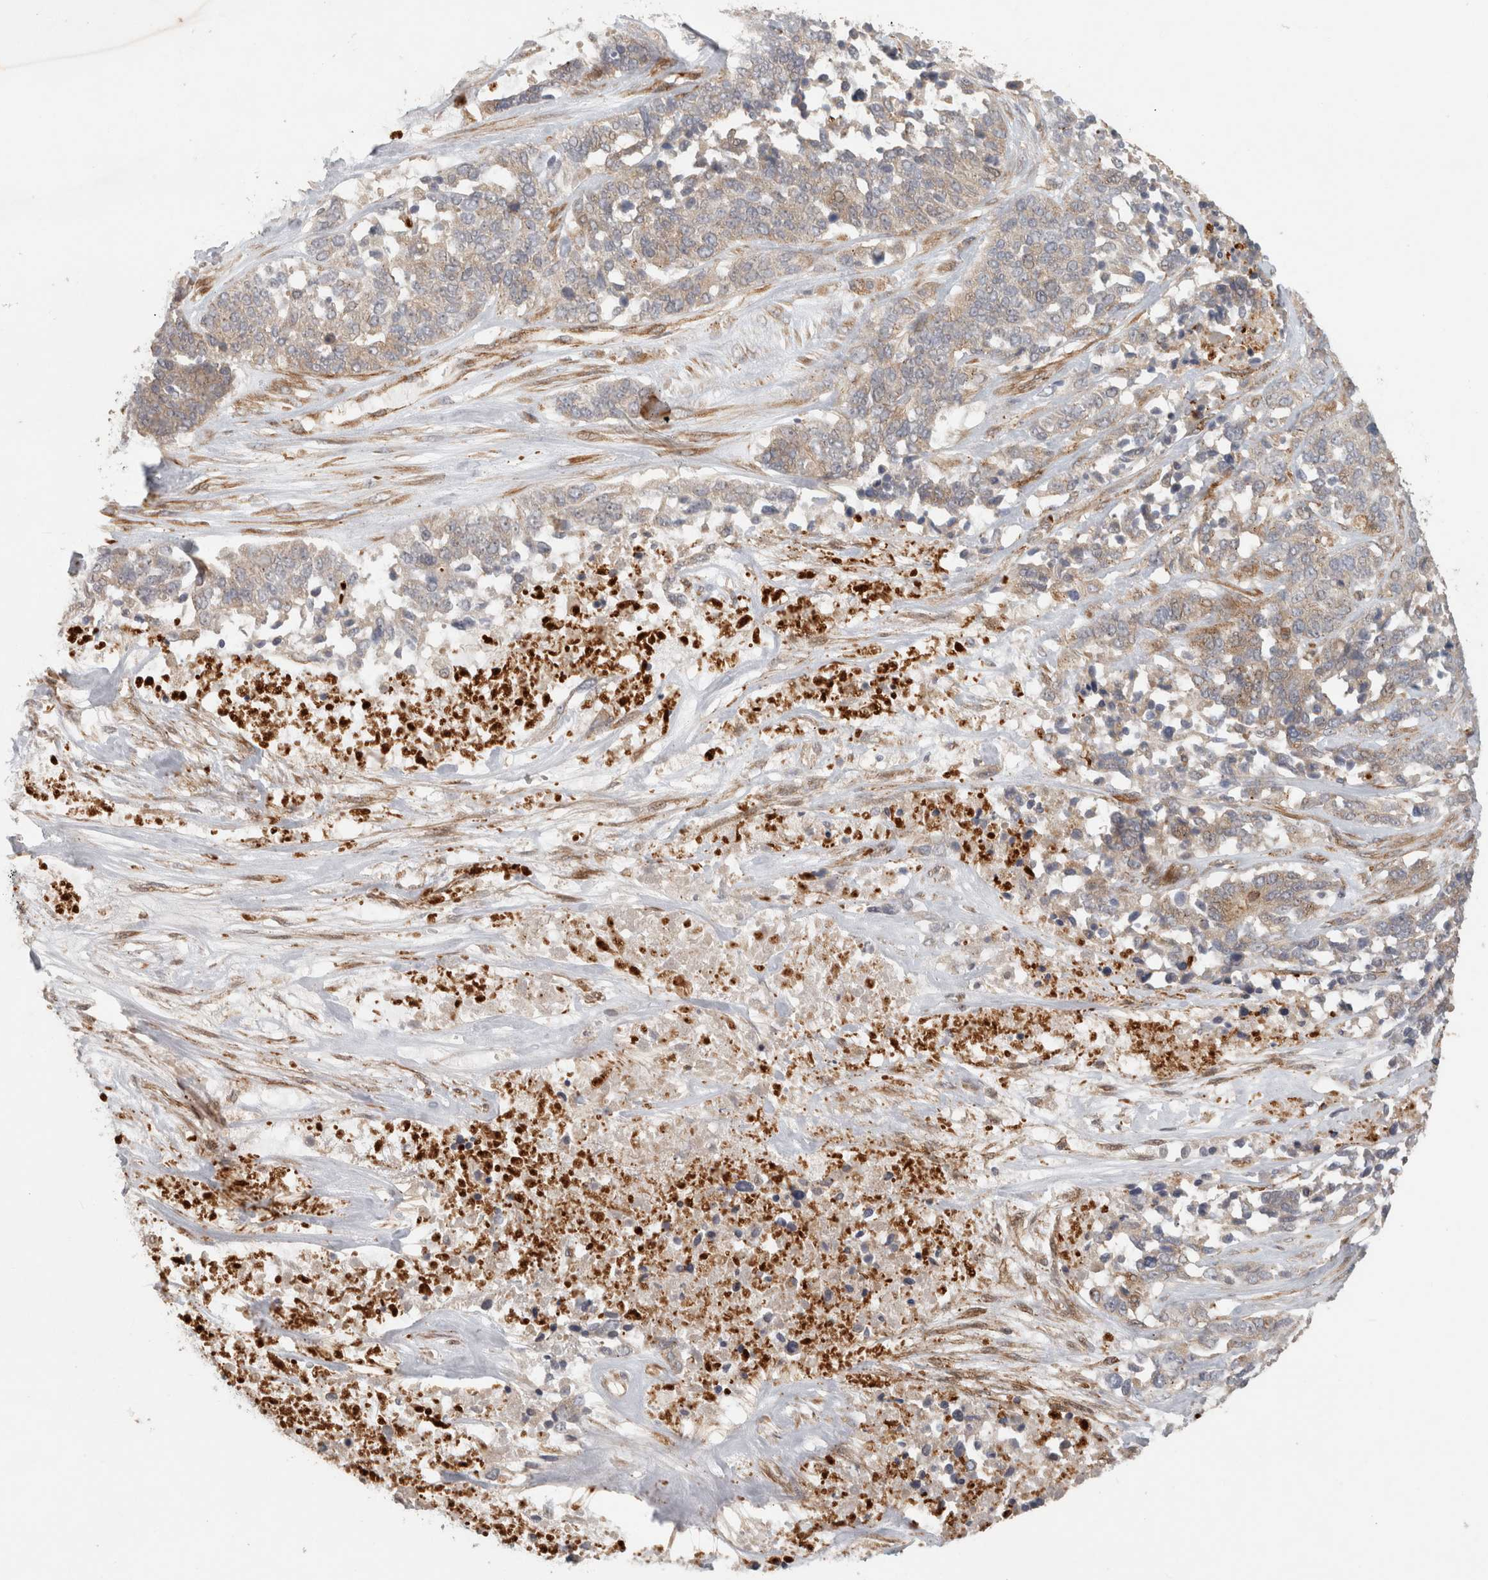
{"staining": {"intensity": "weak", "quantity": ">75%", "location": "cytoplasmic/membranous"}, "tissue": "ovarian cancer", "cell_type": "Tumor cells", "image_type": "cancer", "snomed": [{"axis": "morphology", "description": "Cystadenocarcinoma, serous, NOS"}, {"axis": "topography", "description": "Ovary"}], "caption": "A micrograph of human ovarian serous cystadenocarcinoma stained for a protein displays weak cytoplasmic/membranous brown staining in tumor cells. The protein of interest is stained brown, and the nuclei are stained in blue (DAB (3,3'-diaminobenzidine) IHC with brightfield microscopy, high magnification).", "gene": "SIPA1L2", "patient": {"sex": "female", "age": 44}}